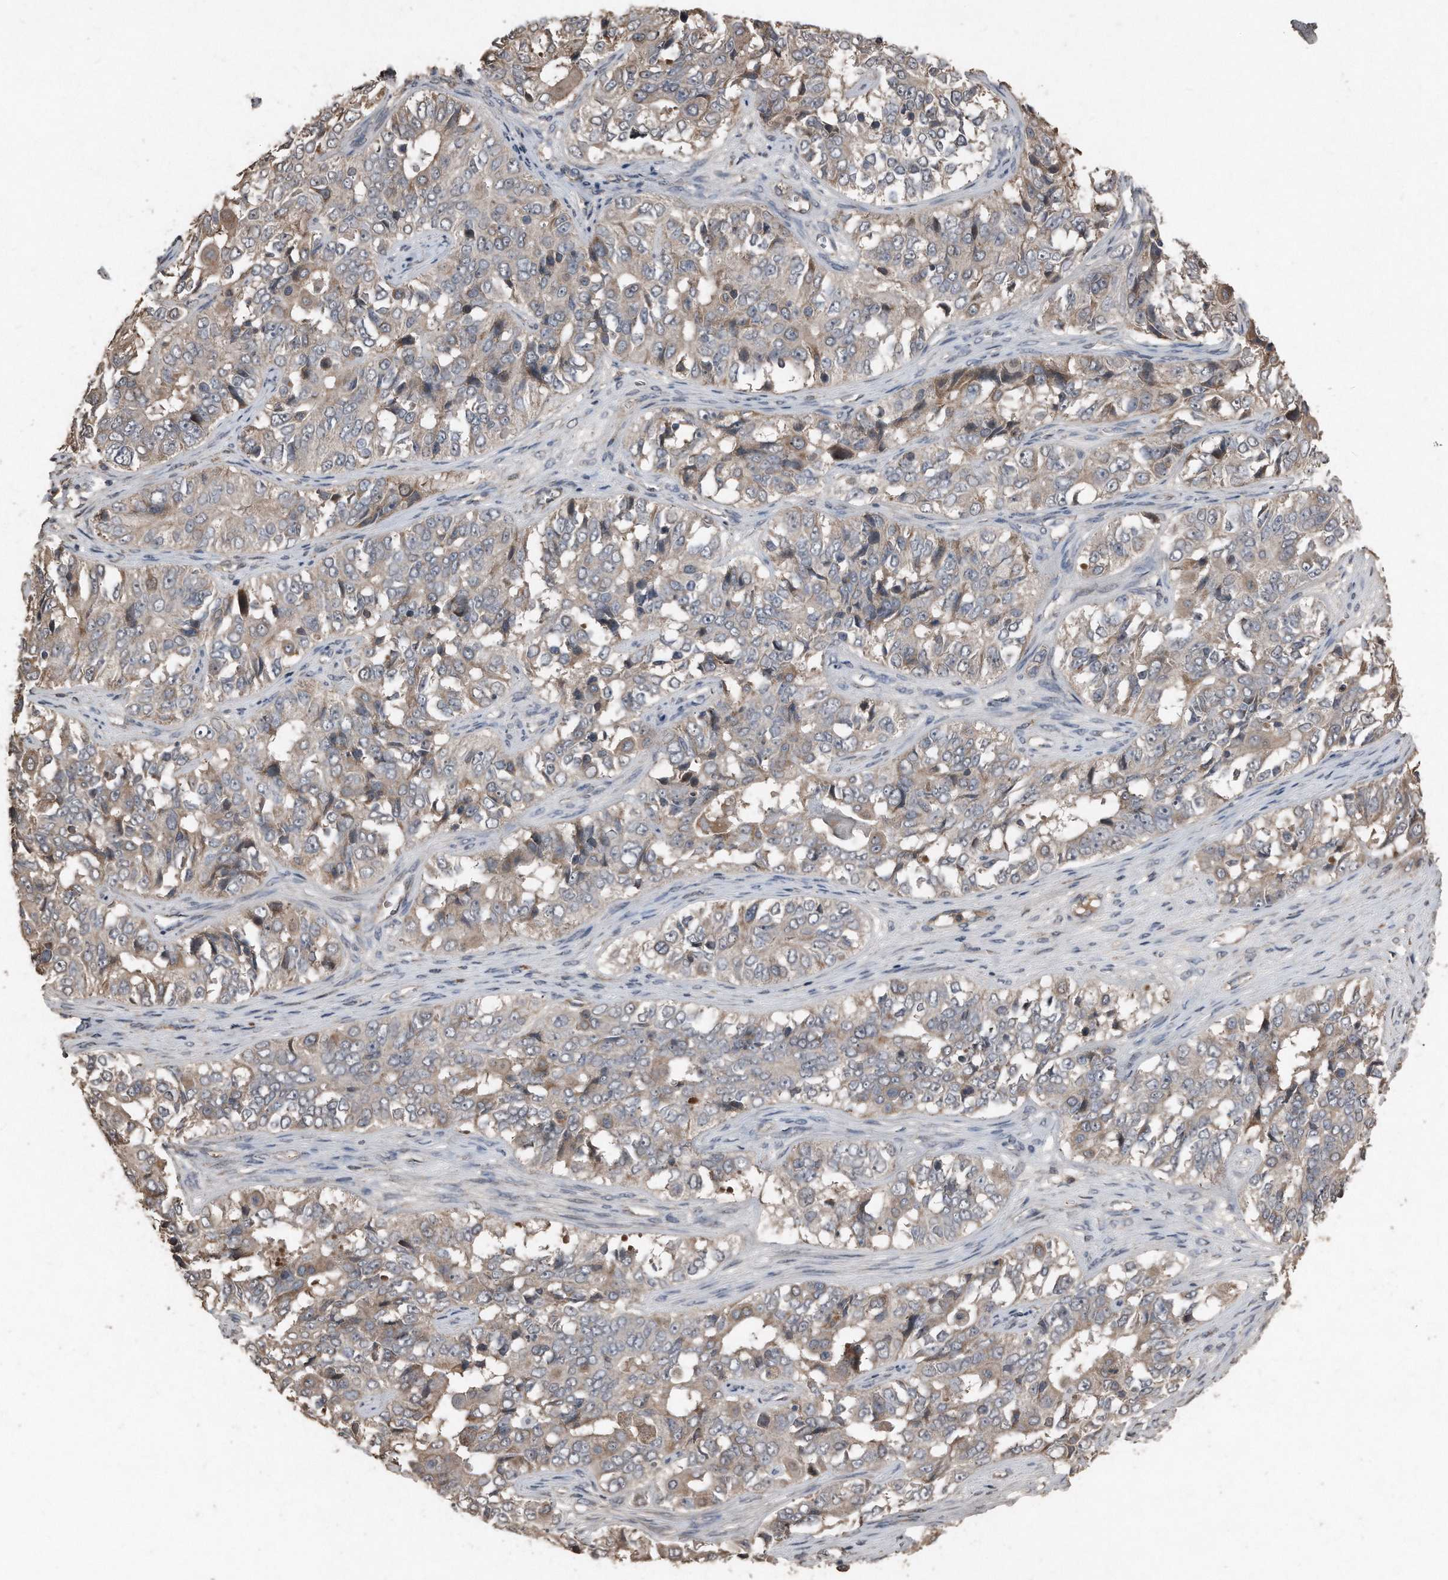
{"staining": {"intensity": "weak", "quantity": "25%-75%", "location": "cytoplasmic/membranous"}, "tissue": "ovarian cancer", "cell_type": "Tumor cells", "image_type": "cancer", "snomed": [{"axis": "morphology", "description": "Carcinoma, endometroid"}, {"axis": "topography", "description": "Ovary"}], "caption": "High-magnification brightfield microscopy of ovarian endometroid carcinoma stained with DAB (brown) and counterstained with hematoxylin (blue). tumor cells exhibit weak cytoplasmic/membranous positivity is identified in approximately25%-75% of cells. The protein is stained brown, and the nuclei are stained in blue (DAB (3,3'-diaminobenzidine) IHC with brightfield microscopy, high magnification).", "gene": "ANKRD10", "patient": {"sex": "female", "age": 51}}